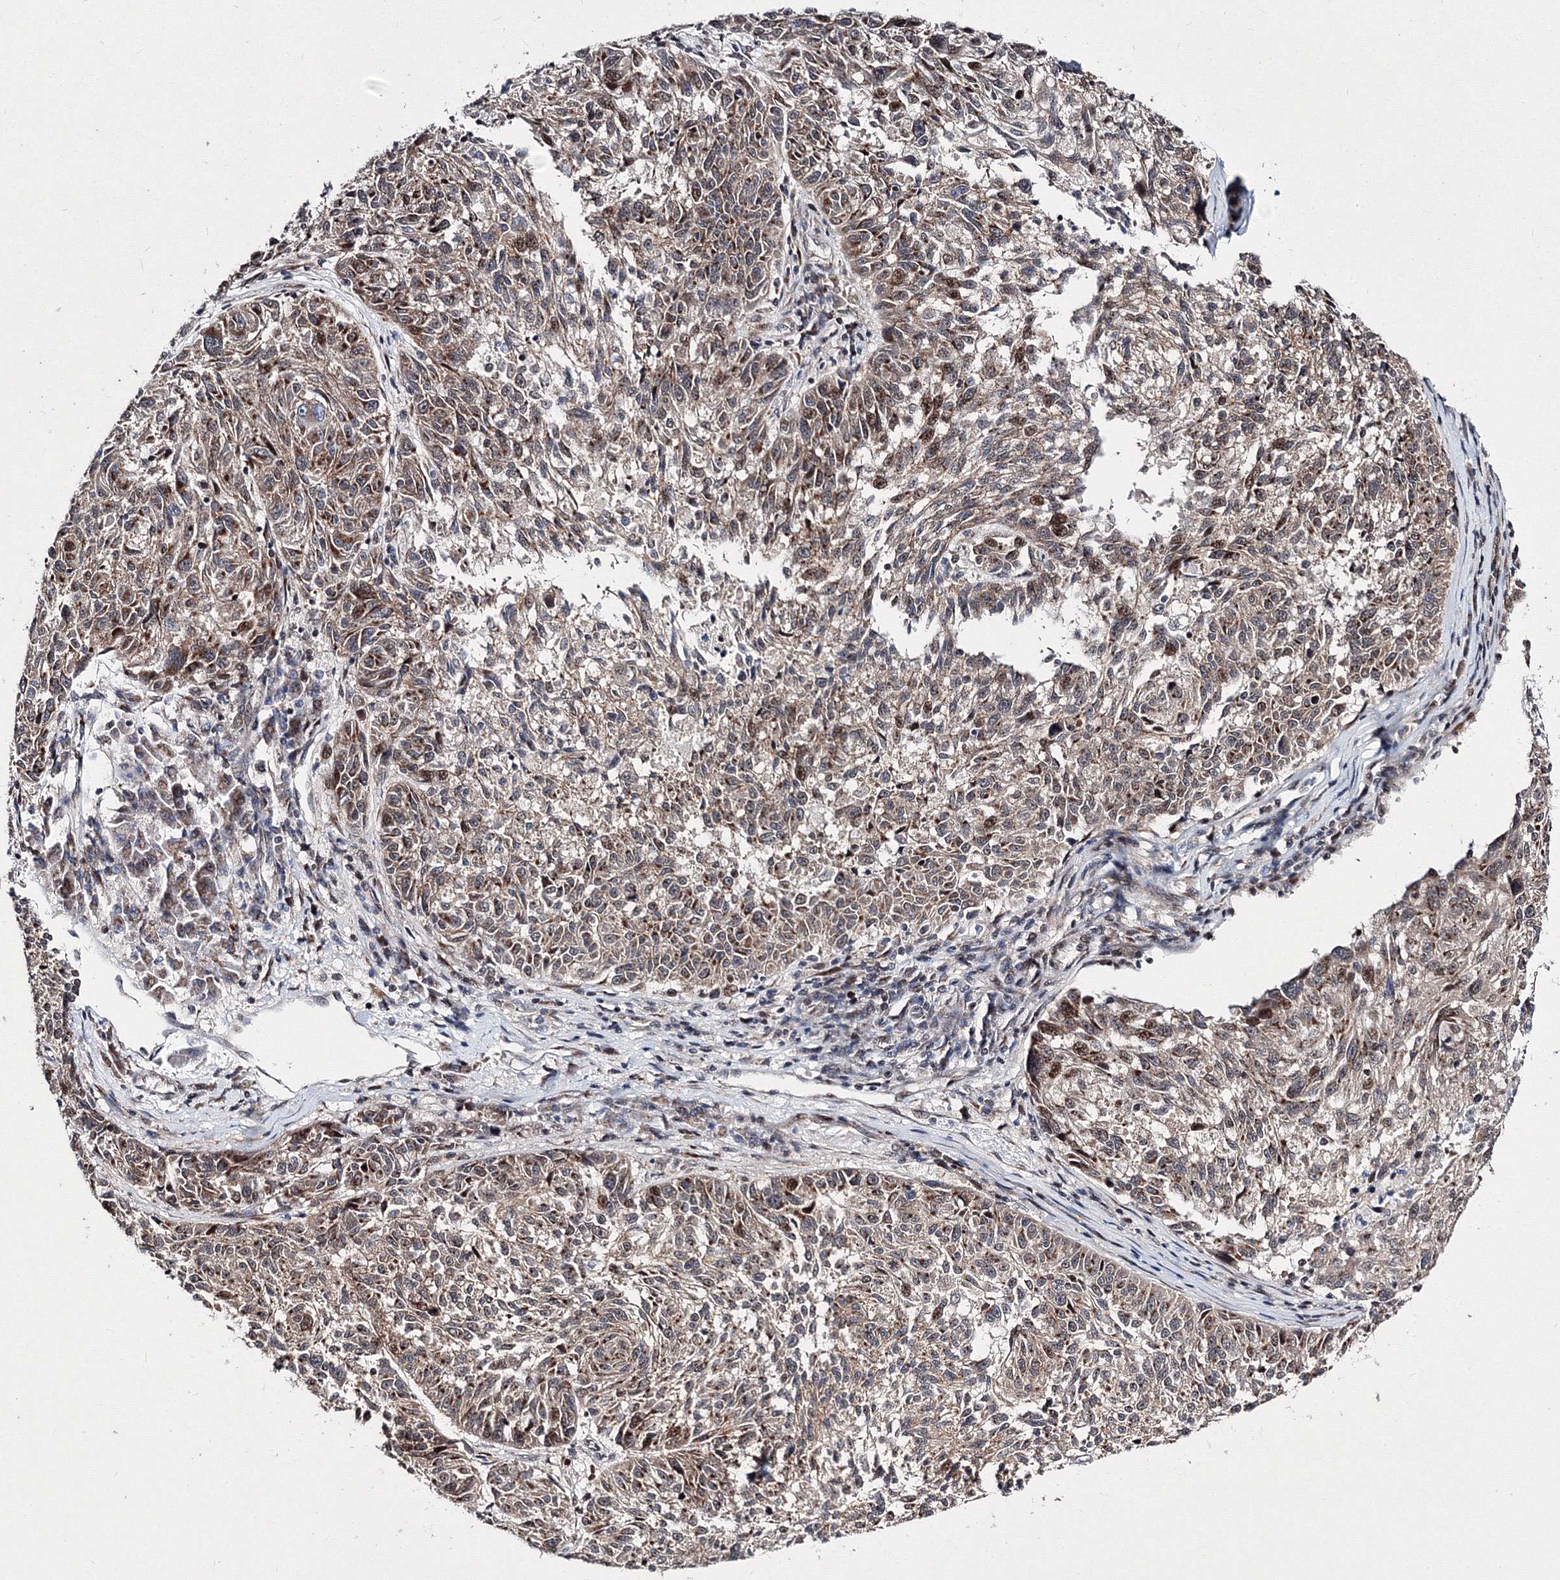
{"staining": {"intensity": "moderate", "quantity": ">75%", "location": "cytoplasmic/membranous,nuclear"}, "tissue": "melanoma", "cell_type": "Tumor cells", "image_type": "cancer", "snomed": [{"axis": "morphology", "description": "Malignant melanoma, NOS"}, {"axis": "topography", "description": "Skin"}], "caption": "There is medium levels of moderate cytoplasmic/membranous and nuclear positivity in tumor cells of malignant melanoma, as demonstrated by immunohistochemical staining (brown color).", "gene": "GPN1", "patient": {"sex": "male", "age": 53}}